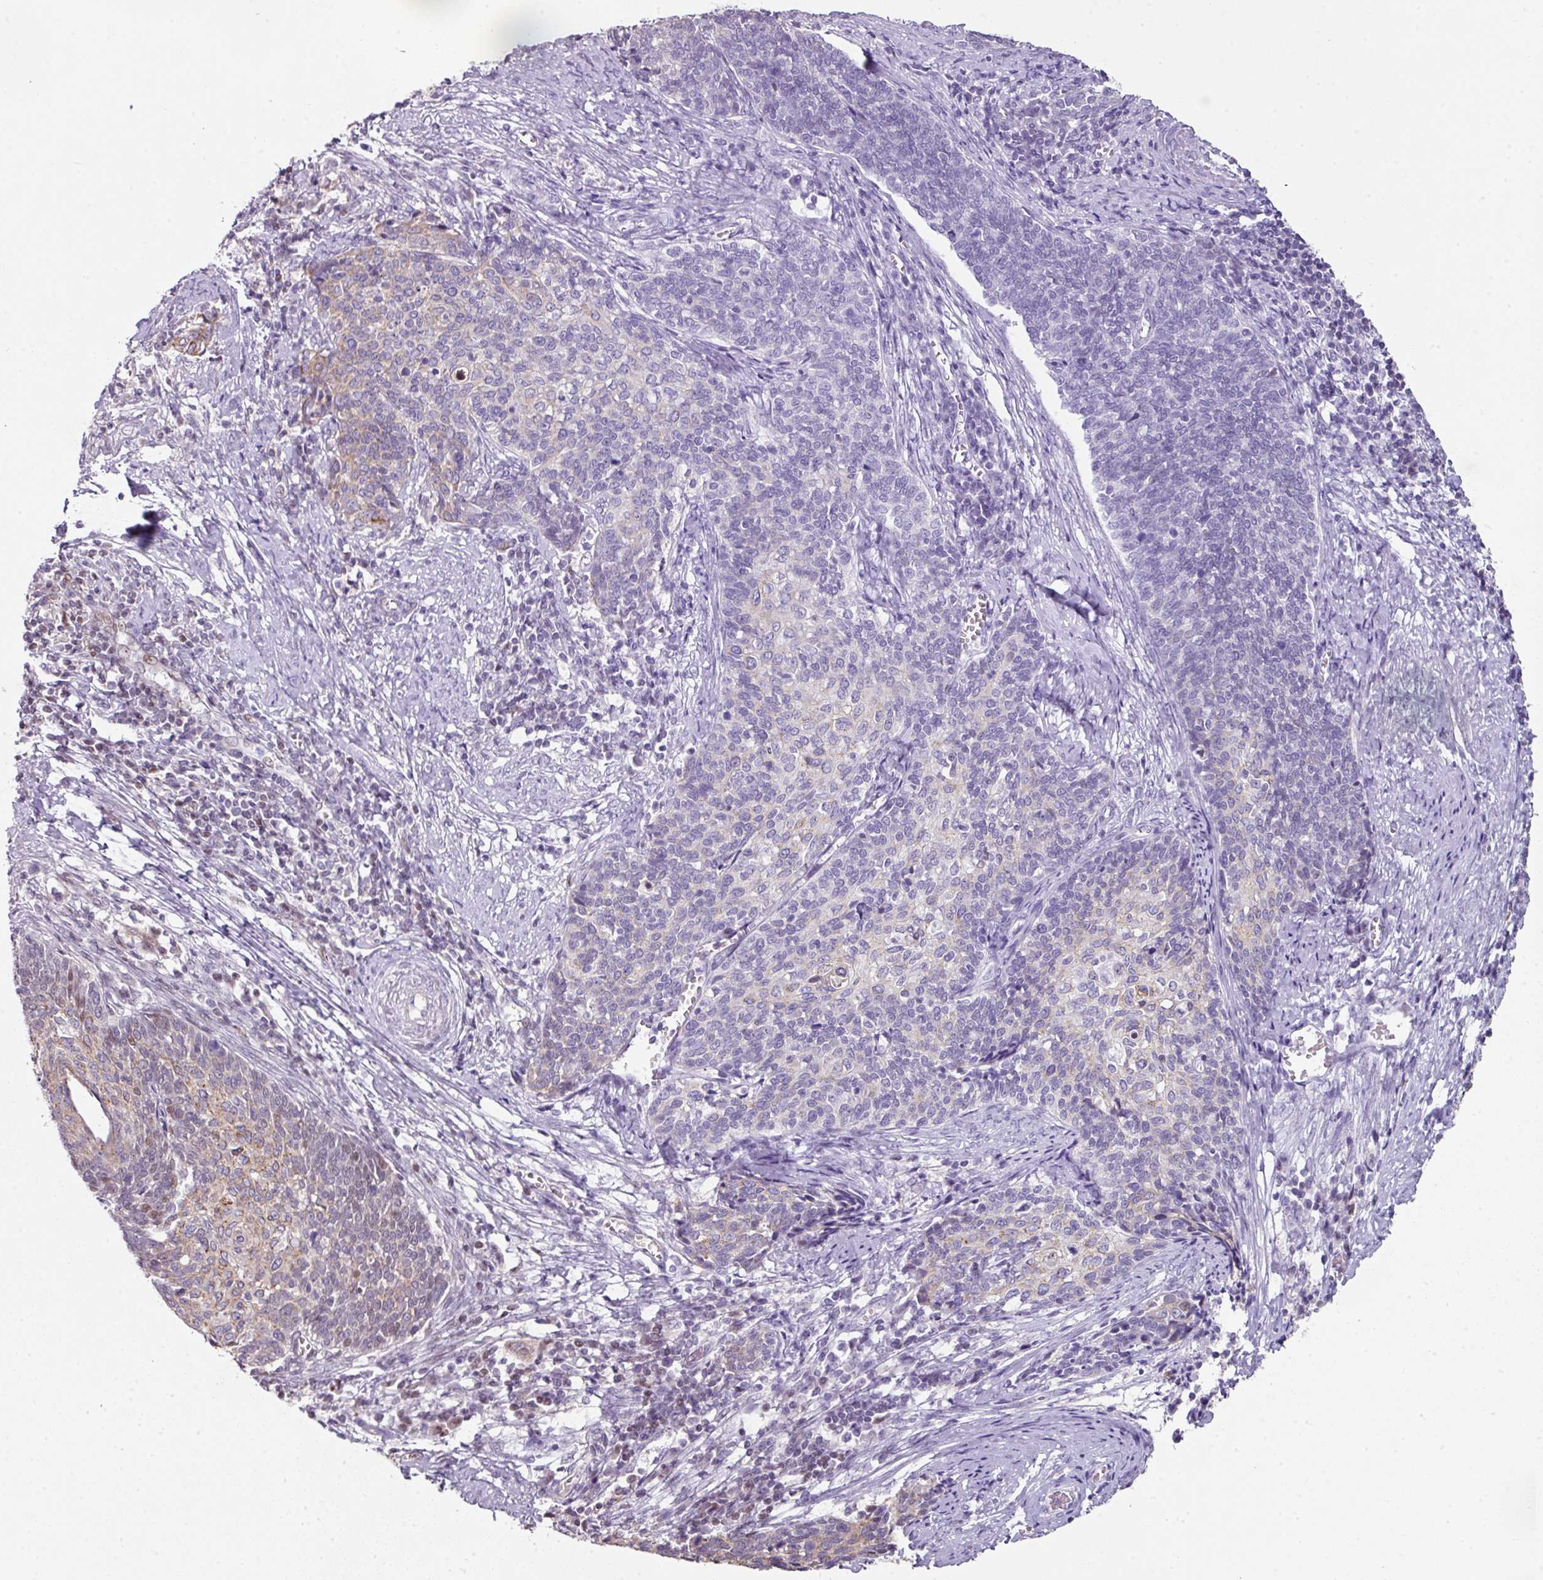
{"staining": {"intensity": "weak", "quantity": "<25%", "location": "cytoplasmic/membranous"}, "tissue": "cervical cancer", "cell_type": "Tumor cells", "image_type": "cancer", "snomed": [{"axis": "morphology", "description": "Squamous cell carcinoma, NOS"}, {"axis": "topography", "description": "Cervix"}], "caption": "This is a image of IHC staining of cervical cancer (squamous cell carcinoma), which shows no staining in tumor cells.", "gene": "ANKRD18A", "patient": {"sex": "female", "age": 39}}